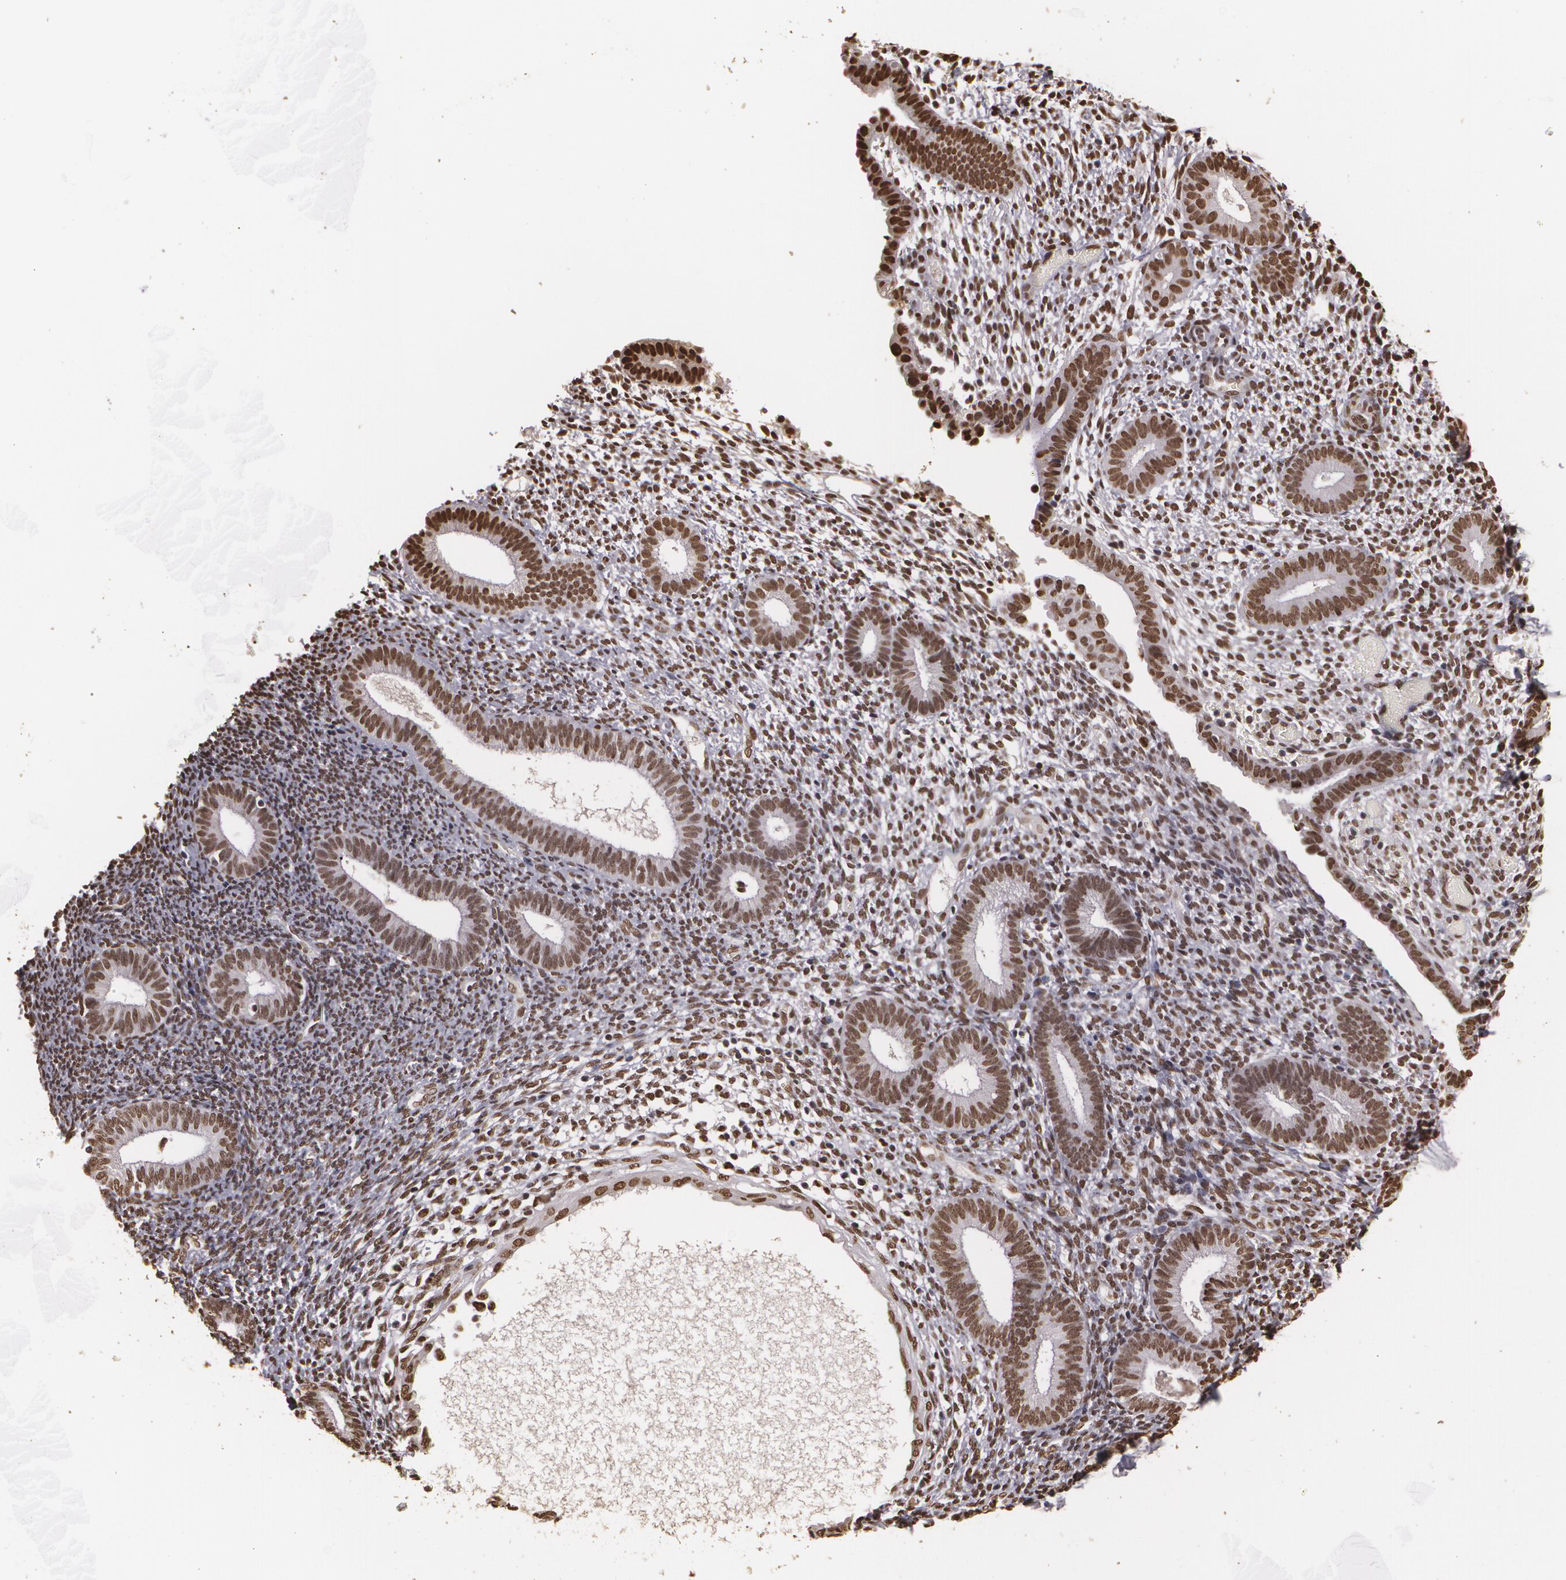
{"staining": {"intensity": "moderate", "quantity": ">75%", "location": "nuclear"}, "tissue": "endometrium", "cell_type": "Cells in endometrial stroma", "image_type": "normal", "snomed": [{"axis": "morphology", "description": "Normal tissue, NOS"}, {"axis": "topography", "description": "Smooth muscle"}, {"axis": "topography", "description": "Endometrium"}], "caption": "Immunohistochemical staining of normal human endometrium displays medium levels of moderate nuclear expression in about >75% of cells in endometrial stroma. The staining is performed using DAB (3,3'-diaminobenzidine) brown chromogen to label protein expression. The nuclei are counter-stained blue using hematoxylin.", "gene": "RCOR1", "patient": {"sex": "female", "age": 57}}